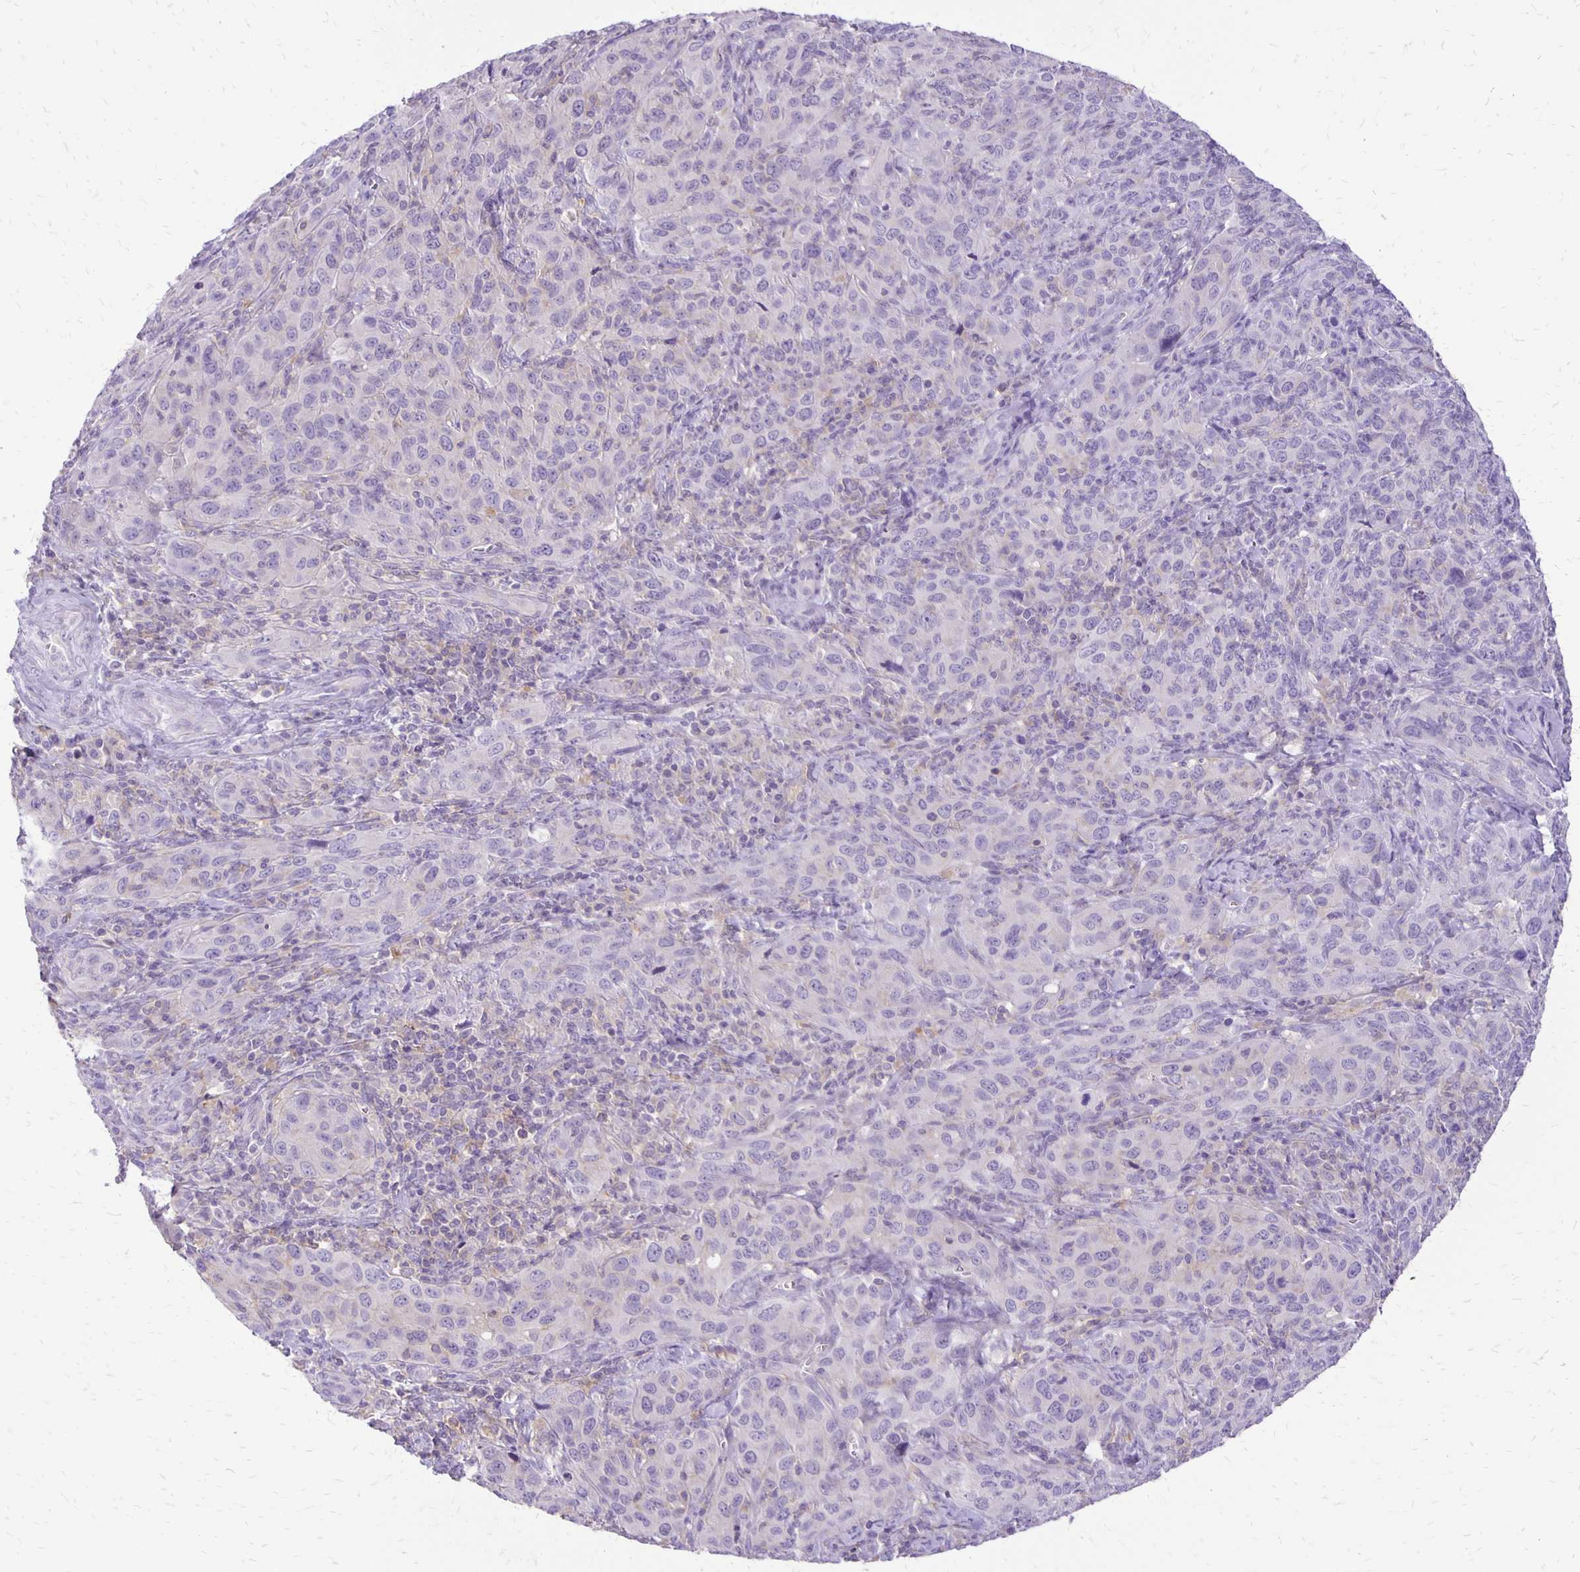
{"staining": {"intensity": "negative", "quantity": "none", "location": "none"}, "tissue": "cervical cancer", "cell_type": "Tumor cells", "image_type": "cancer", "snomed": [{"axis": "morphology", "description": "Normal tissue, NOS"}, {"axis": "morphology", "description": "Squamous cell carcinoma, NOS"}, {"axis": "topography", "description": "Cervix"}], "caption": "Histopathology image shows no significant protein positivity in tumor cells of cervical cancer (squamous cell carcinoma).", "gene": "ANKRD45", "patient": {"sex": "female", "age": 51}}